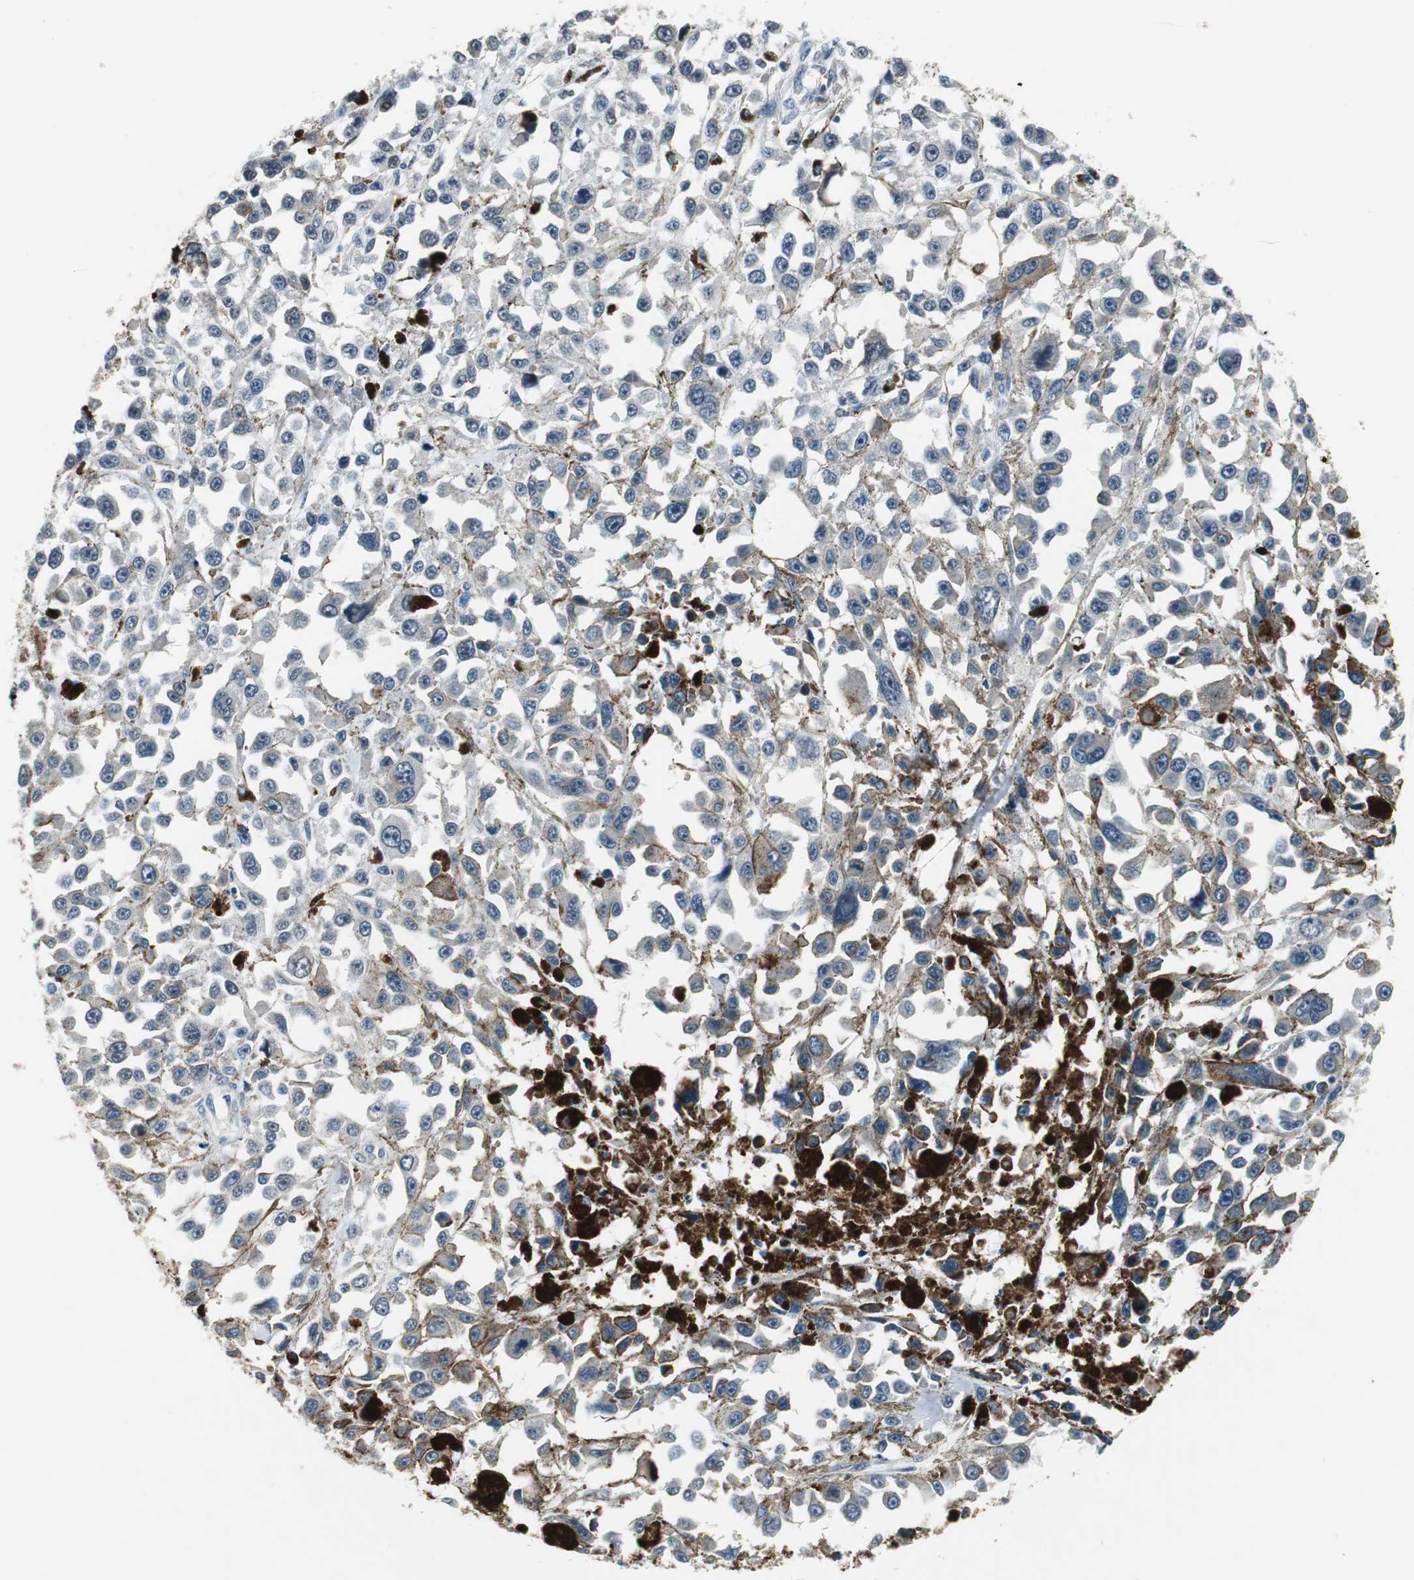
{"staining": {"intensity": "moderate", "quantity": "<25%", "location": "nuclear"}, "tissue": "melanoma", "cell_type": "Tumor cells", "image_type": "cancer", "snomed": [{"axis": "morphology", "description": "Malignant melanoma, Metastatic site"}, {"axis": "topography", "description": "Lymph node"}], "caption": "An immunohistochemistry image of tumor tissue is shown. Protein staining in brown labels moderate nuclear positivity in melanoma within tumor cells.", "gene": "AJUBA", "patient": {"sex": "male", "age": 59}}